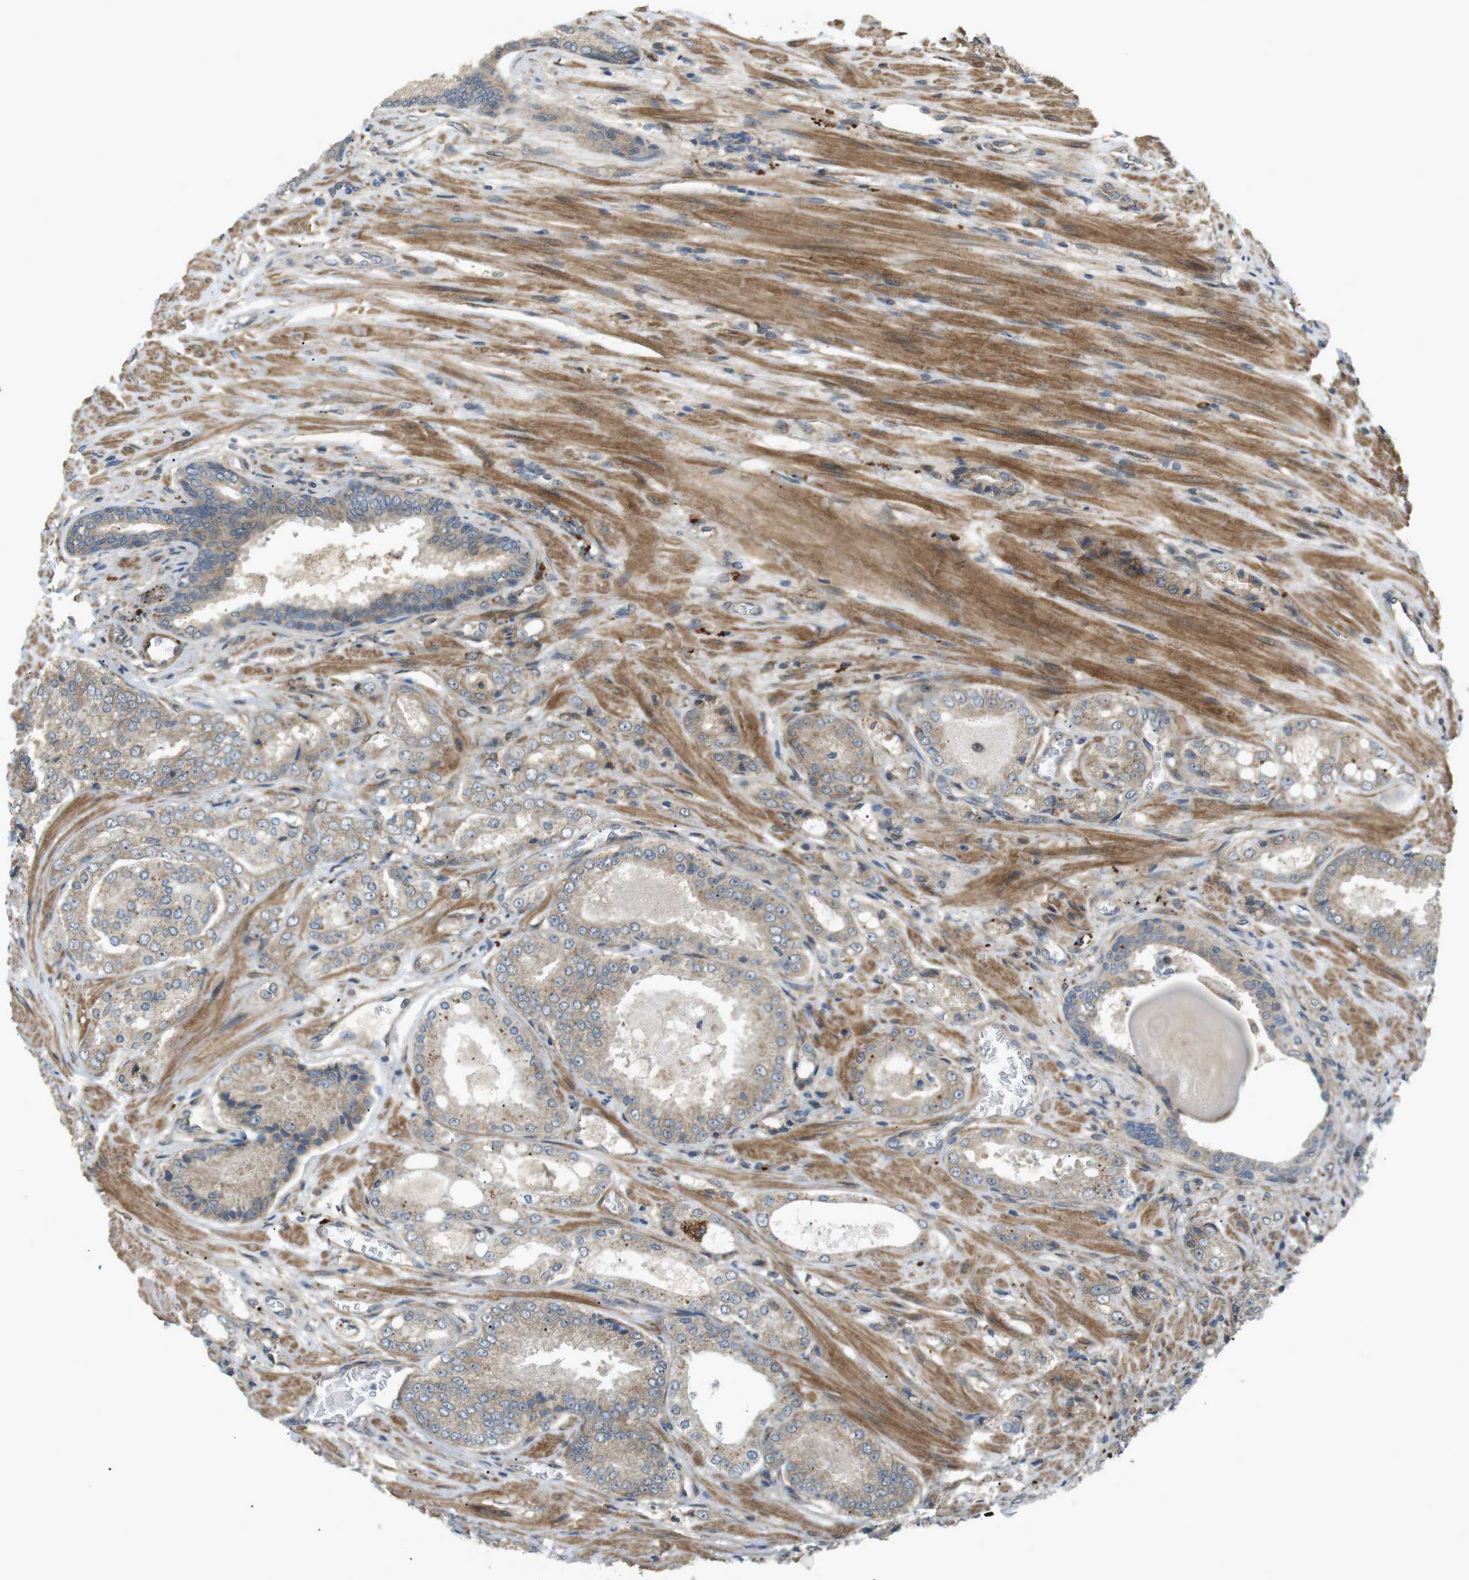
{"staining": {"intensity": "weak", "quantity": "25%-75%", "location": "cytoplasmic/membranous"}, "tissue": "prostate cancer", "cell_type": "Tumor cells", "image_type": "cancer", "snomed": [{"axis": "morphology", "description": "Adenocarcinoma, High grade"}, {"axis": "topography", "description": "Prostate"}], "caption": "A photomicrograph of human prostate adenocarcinoma (high-grade) stained for a protein exhibits weak cytoplasmic/membranous brown staining in tumor cells. The staining is performed using DAB brown chromogen to label protein expression. The nuclei are counter-stained blue using hematoxylin.", "gene": "KANK2", "patient": {"sex": "male", "age": 65}}